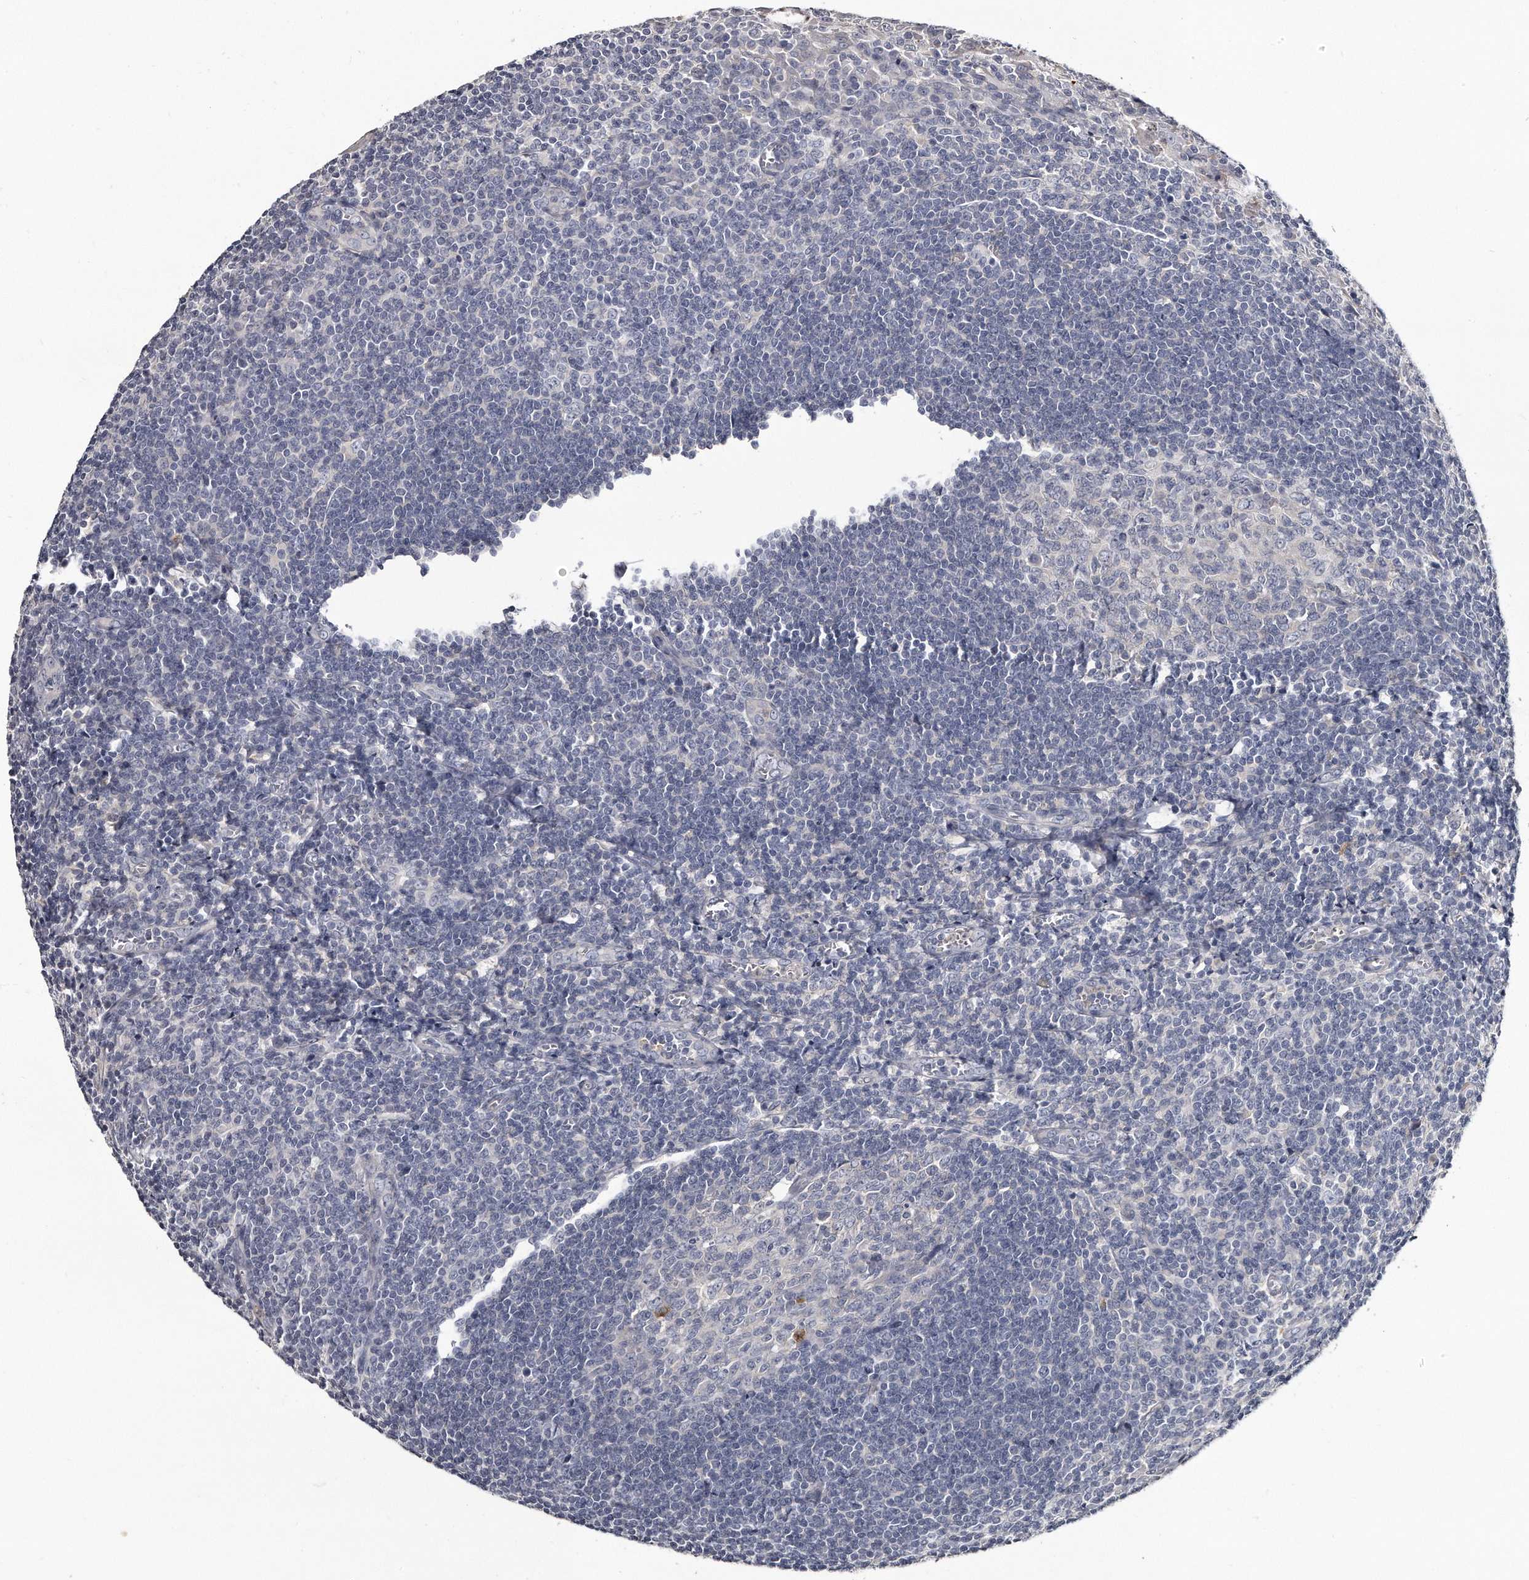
{"staining": {"intensity": "negative", "quantity": "none", "location": "none"}, "tissue": "tonsil", "cell_type": "Germinal center cells", "image_type": "normal", "snomed": [{"axis": "morphology", "description": "Normal tissue, NOS"}, {"axis": "topography", "description": "Tonsil"}], "caption": "This histopathology image is of normal tonsil stained with immunohistochemistry (IHC) to label a protein in brown with the nuclei are counter-stained blue. There is no positivity in germinal center cells.", "gene": "GAPVD1", "patient": {"sex": "male", "age": 27}}